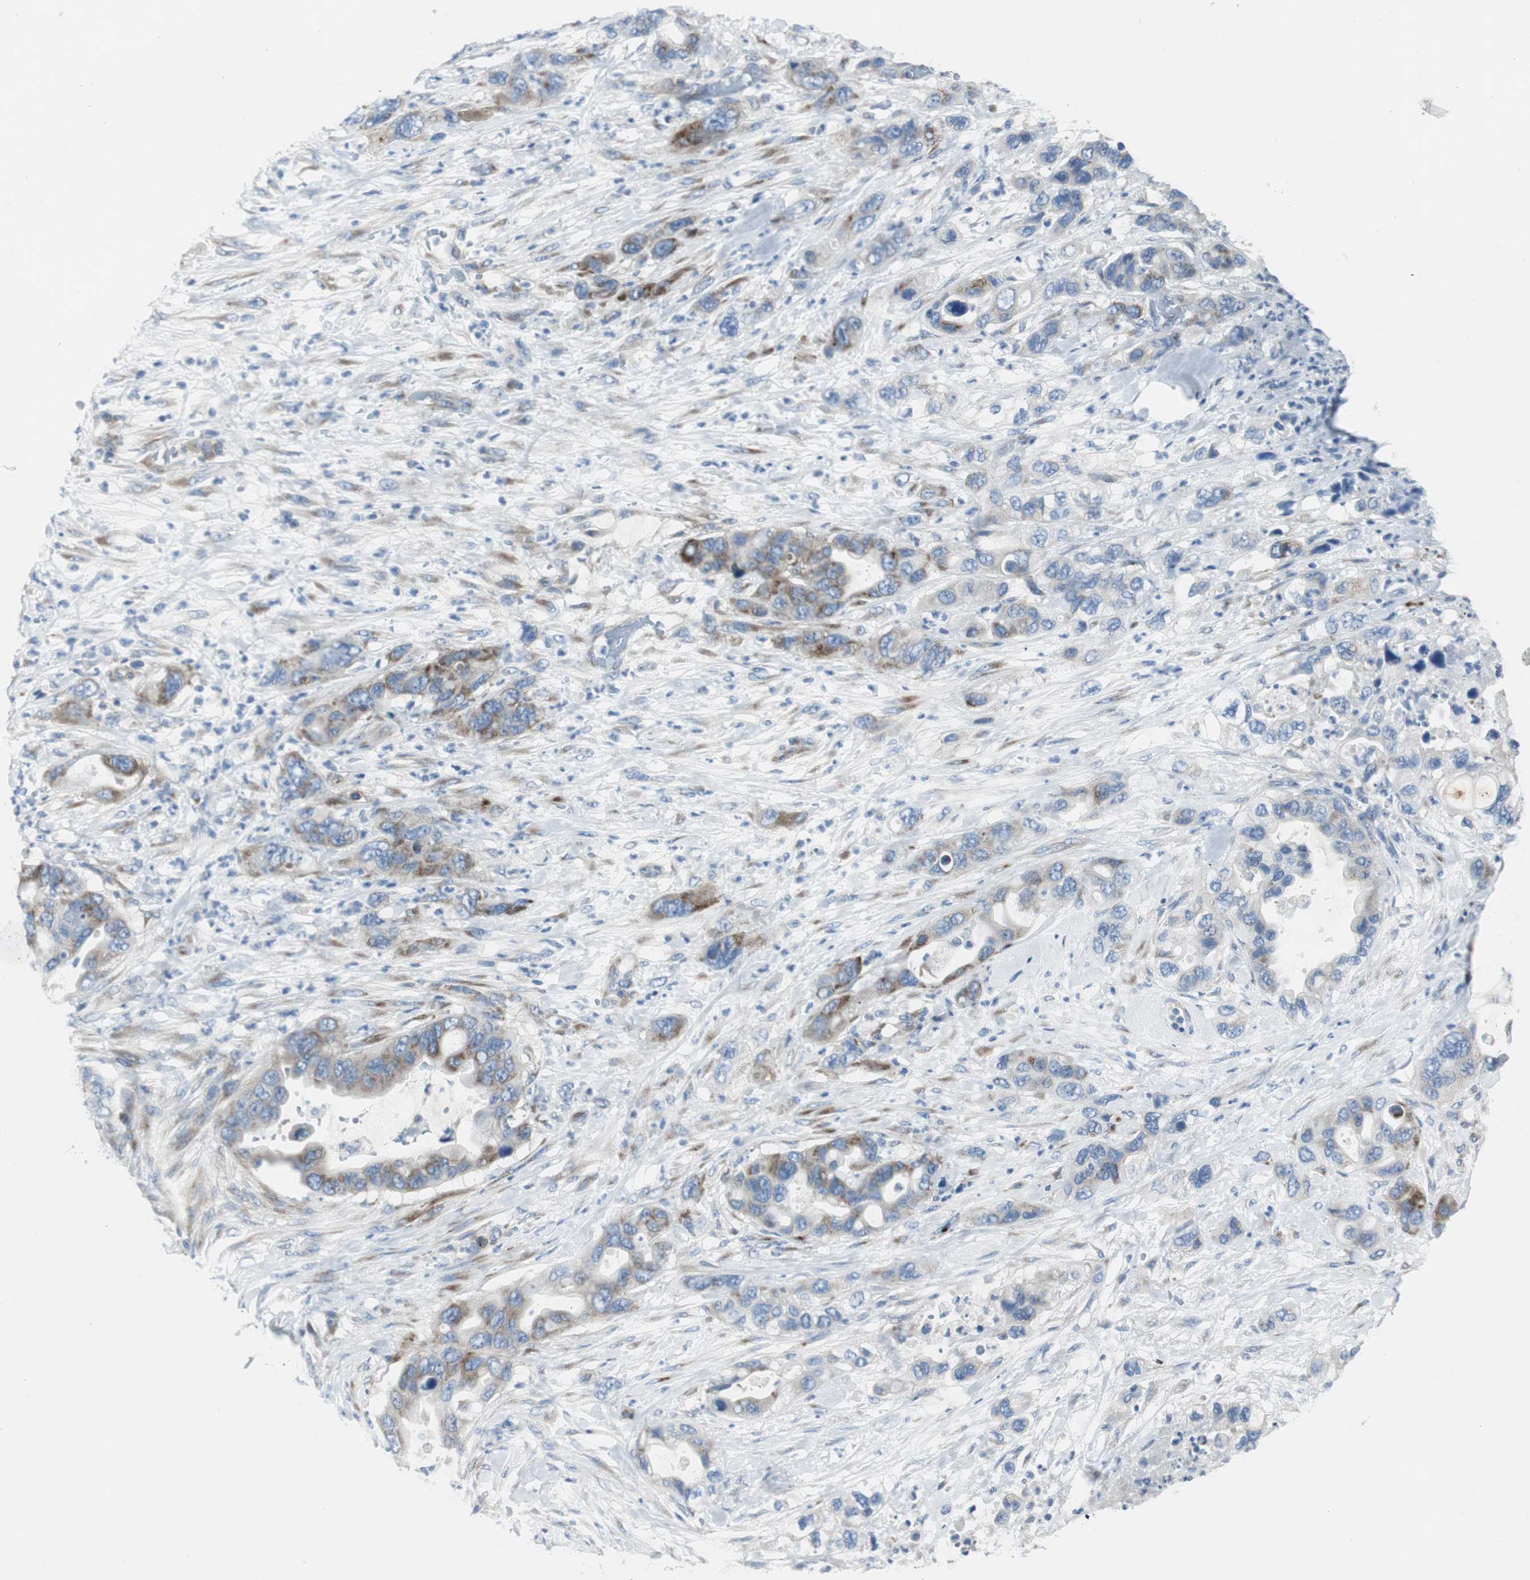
{"staining": {"intensity": "moderate", "quantity": "25%-75%", "location": "cytoplasmic/membranous"}, "tissue": "pancreatic cancer", "cell_type": "Tumor cells", "image_type": "cancer", "snomed": [{"axis": "morphology", "description": "Adenocarcinoma, NOS"}, {"axis": "topography", "description": "Pancreas"}], "caption": "About 25%-75% of tumor cells in pancreatic cancer display moderate cytoplasmic/membranous protein staining as visualized by brown immunohistochemical staining.", "gene": "BBC3", "patient": {"sex": "female", "age": 71}}